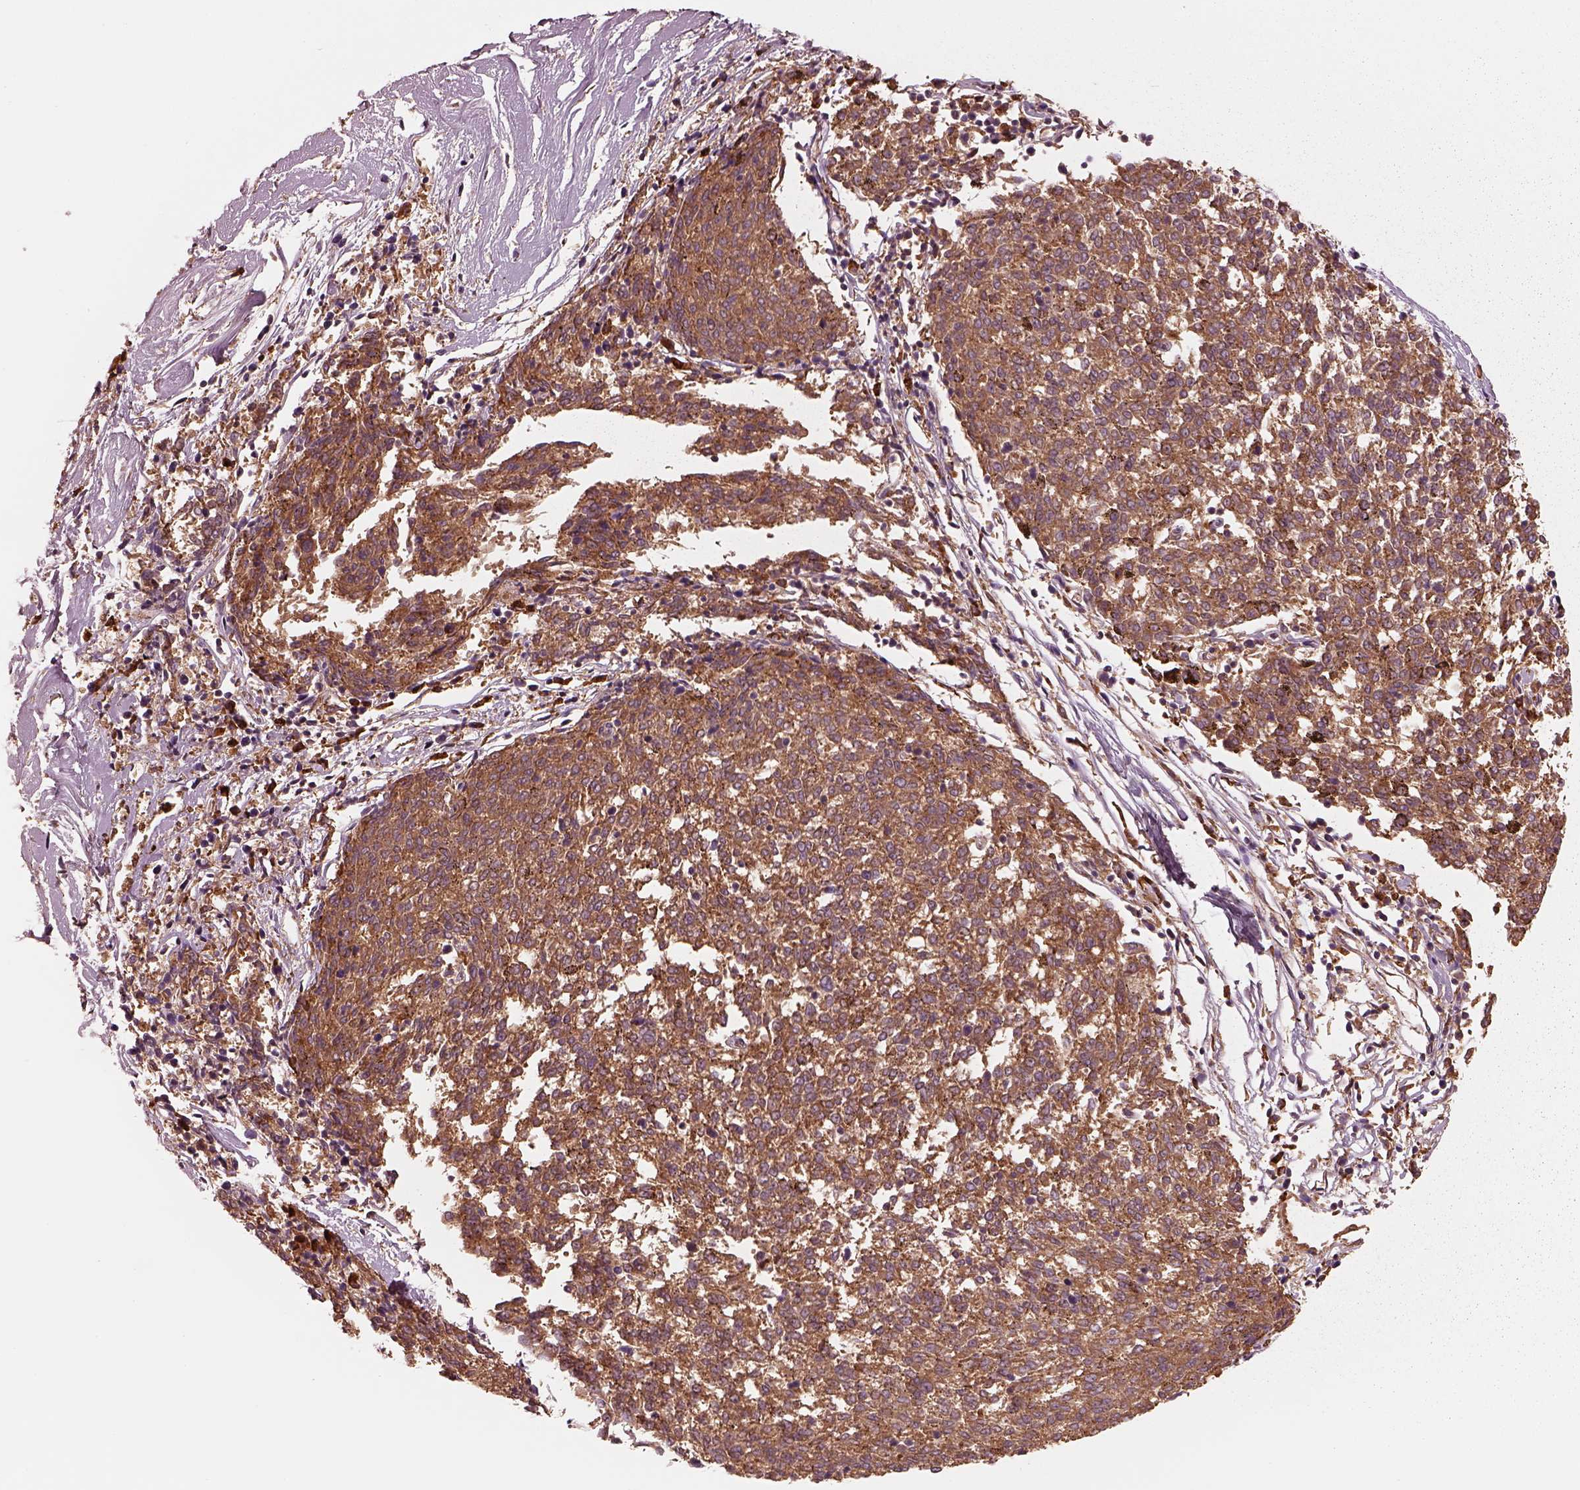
{"staining": {"intensity": "moderate", "quantity": ">75%", "location": "cytoplasmic/membranous"}, "tissue": "melanoma", "cell_type": "Tumor cells", "image_type": "cancer", "snomed": [{"axis": "morphology", "description": "Malignant melanoma, NOS"}, {"axis": "topography", "description": "Skin"}], "caption": "Melanoma stained with IHC reveals moderate cytoplasmic/membranous expression in about >75% of tumor cells.", "gene": "RPS5", "patient": {"sex": "female", "age": 72}}